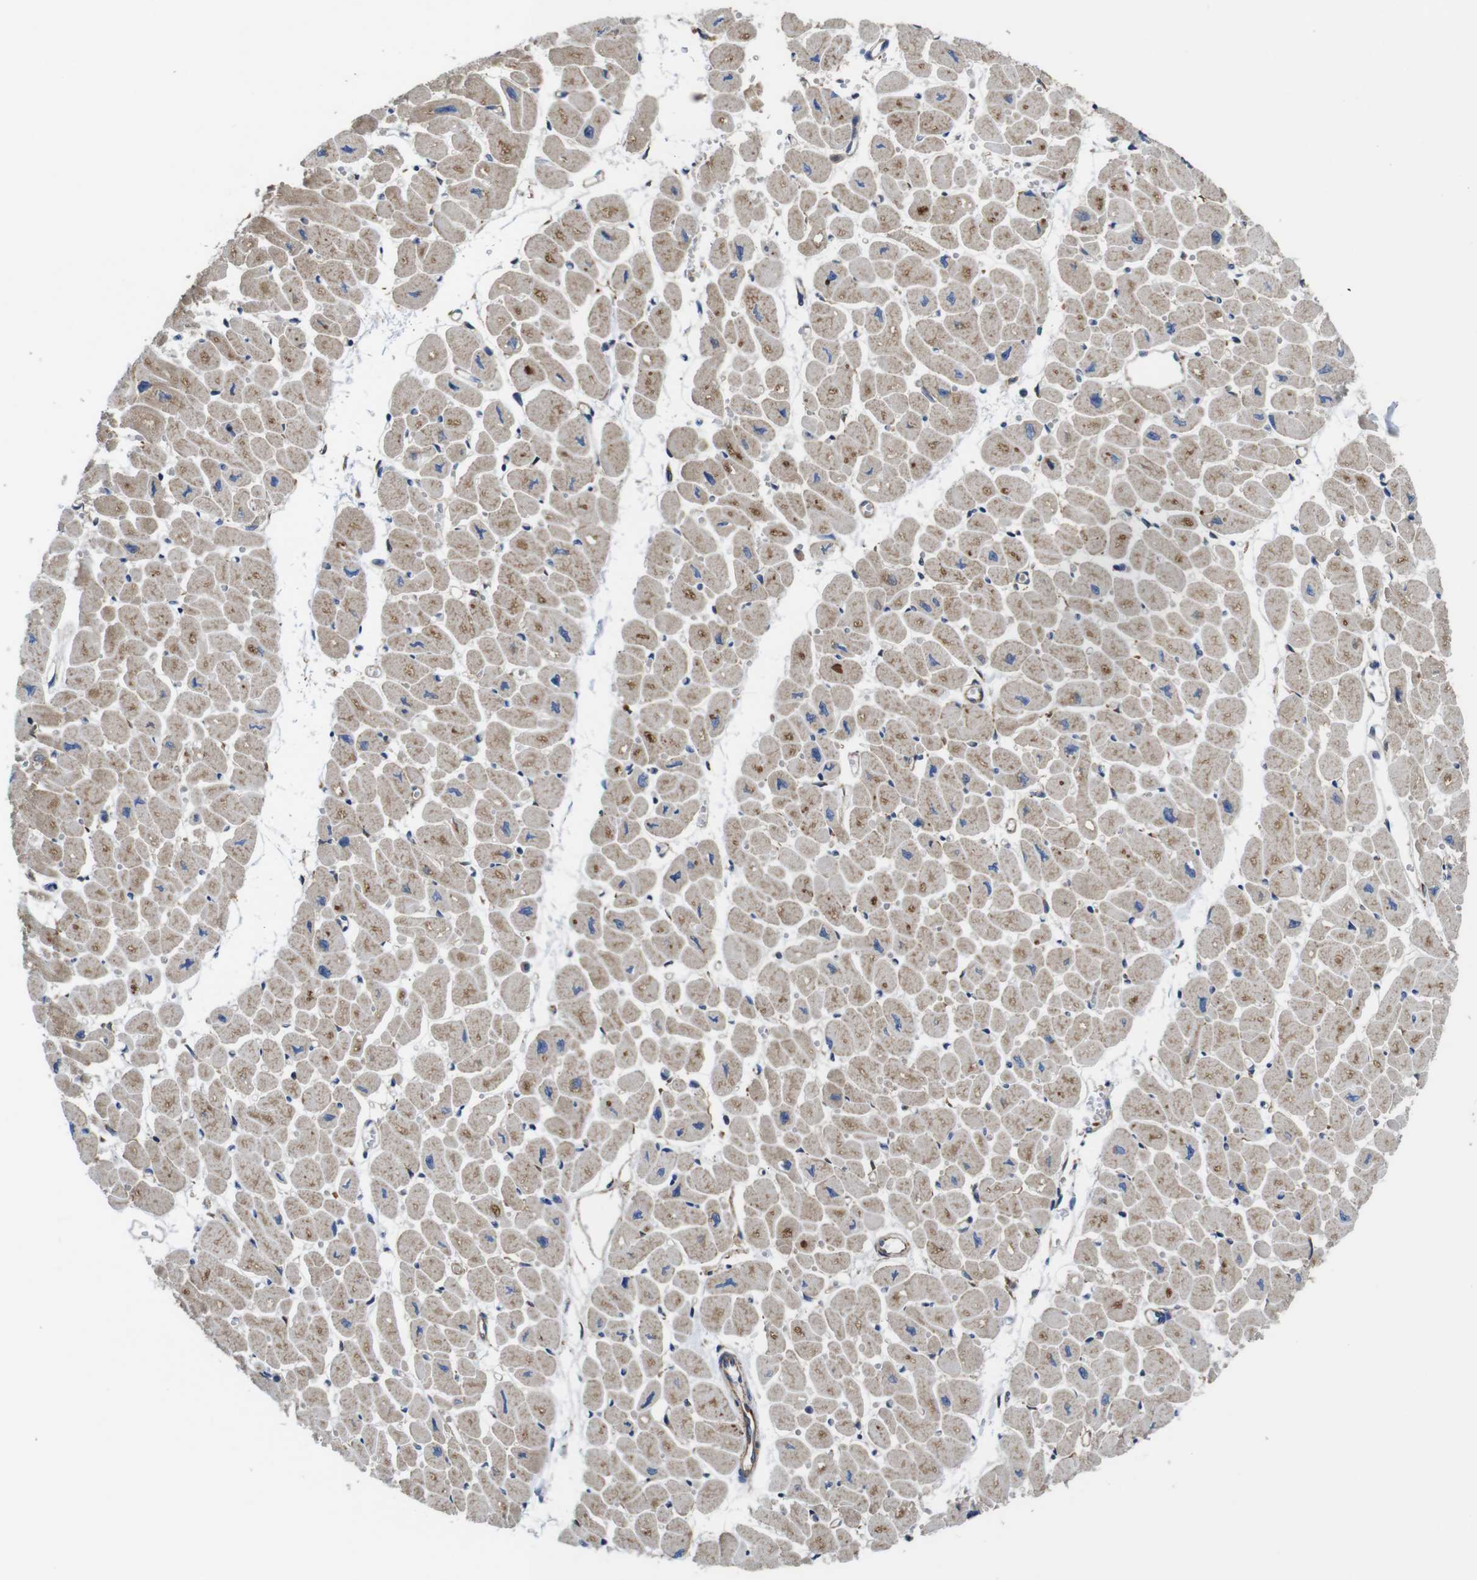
{"staining": {"intensity": "moderate", "quantity": "25%-75%", "location": "cytoplasmic/membranous"}, "tissue": "heart muscle", "cell_type": "Cardiomyocytes", "image_type": "normal", "snomed": [{"axis": "morphology", "description": "Normal tissue, NOS"}, {"axis": "topography", "description": "Heart"}], "caption": "IHC image of normal heart muscle: heart muscle stained using immunohistochemistry (IHC) exhibits medium levels of moderate protein expression localized specifically in the cytoplasmic/membranous of cardiomyocytes, appearing as a cytoplasmic/membranous brown color.", "gene": "POMK", "patient": {"sex": "female", "age": 54}}